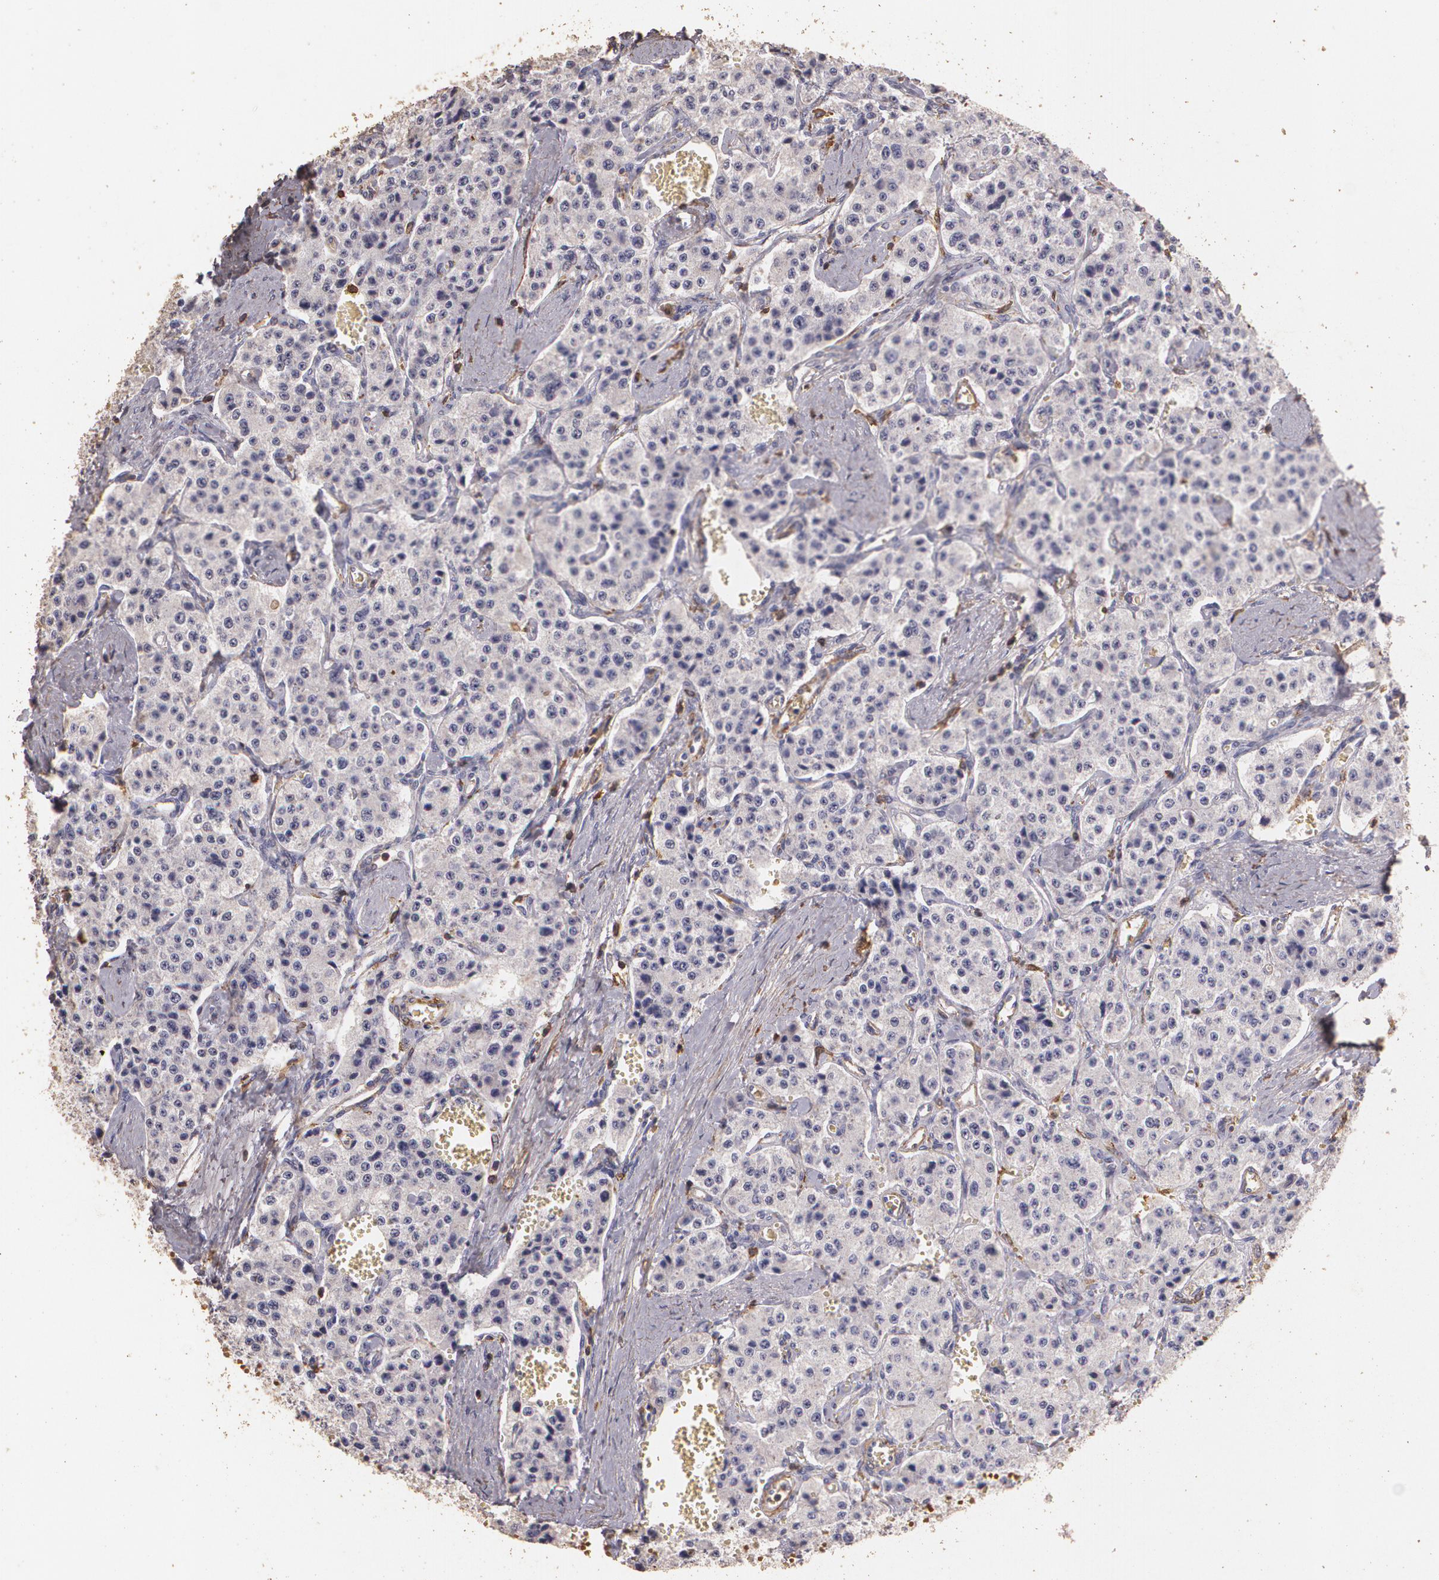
{"staining": {"intensity": "negative", "quantity": "none", "location": "none"}, "tissue": "carcinoid", "cell_type": "Tumor cells", "image_type": "cancer", "snomed": [{"axis": "morphology", "description": "Carcinoid, malignant, NOS"}, {"axis": "topography", "description": "Small intestine"}], "caption": "High magnification brightfield microscopy of malignant carcinoid stained with DAB (brown) and counterstained with hematoxylin (blue): tumor cells show no significant expression.", "gene": "TGFBR1", "patient": {"sex": "male", "age": 52}}